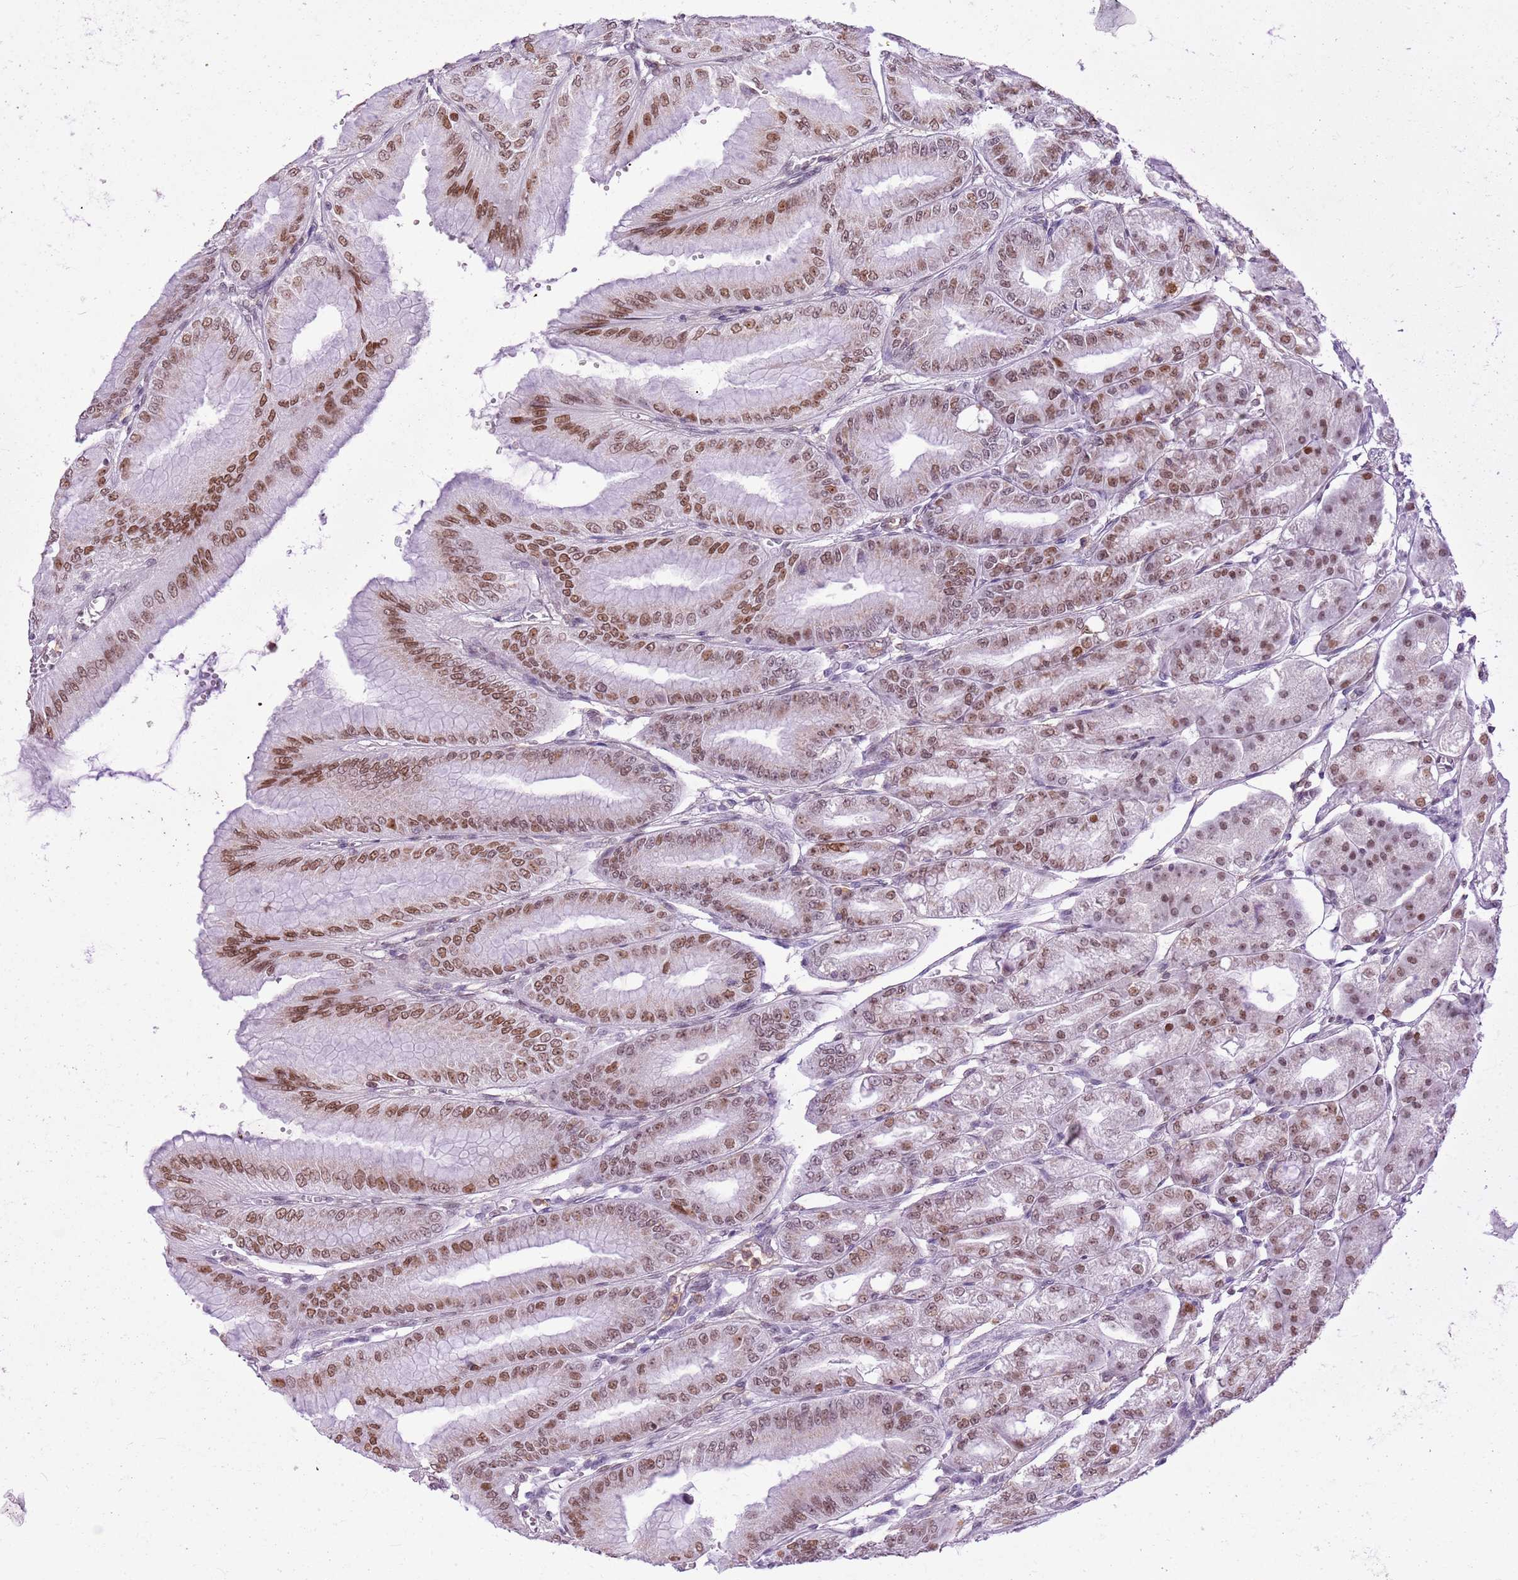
{"staining": {"intensity": "strong", "quantity": ">75%", "location": "nuclear"}, "tissue": "stomach", "cell_type": "Glandular cells", "image_type": "normal", "snomed": [{"axis": "morphology", "description": "Normal tissue, NOS"}, {"axis": "topography", "description": "Stomach, lower"}], "caption": "About >75% of glandular cells in normal stomach reveal strong nuclear protein expression as visualized by brown immunohistochemical staining.", "gene": "DHX32", "patient": {"sex": "male", "age": 71}}